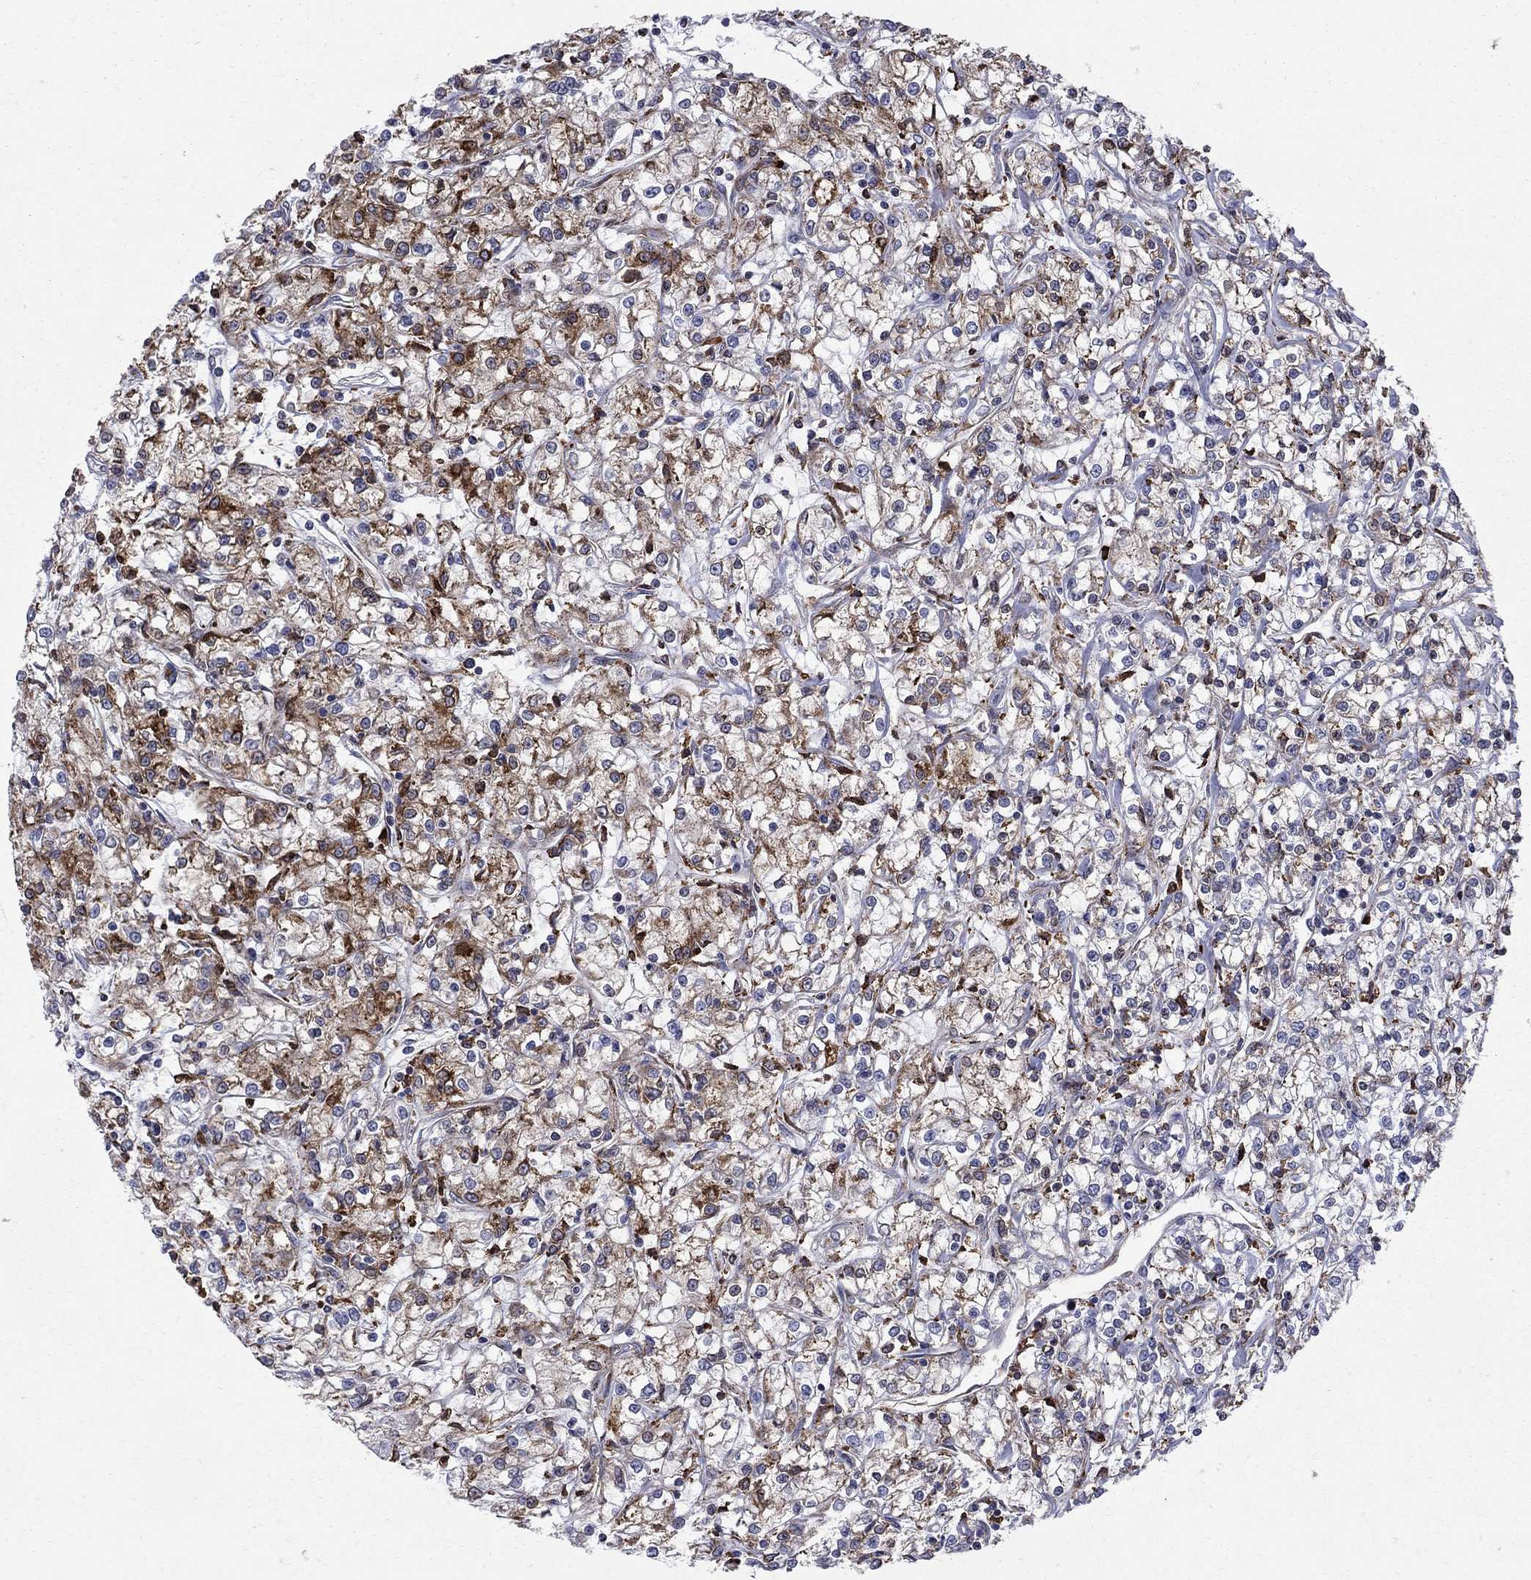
{"staining": {"intensity": "moderate", "quantity": "25%-75%", "location": "cytoplasmic/membranous,nuclear"}, "tissue": "renal cancer", "cell_type": "Tumor cells", "image_type": "cancer", "snomed": [{"axis": "morphology", "description": "Adenocarcinoma, NOS"}, {"axis": "topography", "description": "Kidney"}], "caption": "Protein staining reveals moderate cytoplasmic/membranous and nuclear expression in about 25%-75% of tumor cells in renal cancer (adenocarcinoma).", "gene": "CAB39L", "patient": {"sex": "female", "age": 59}}